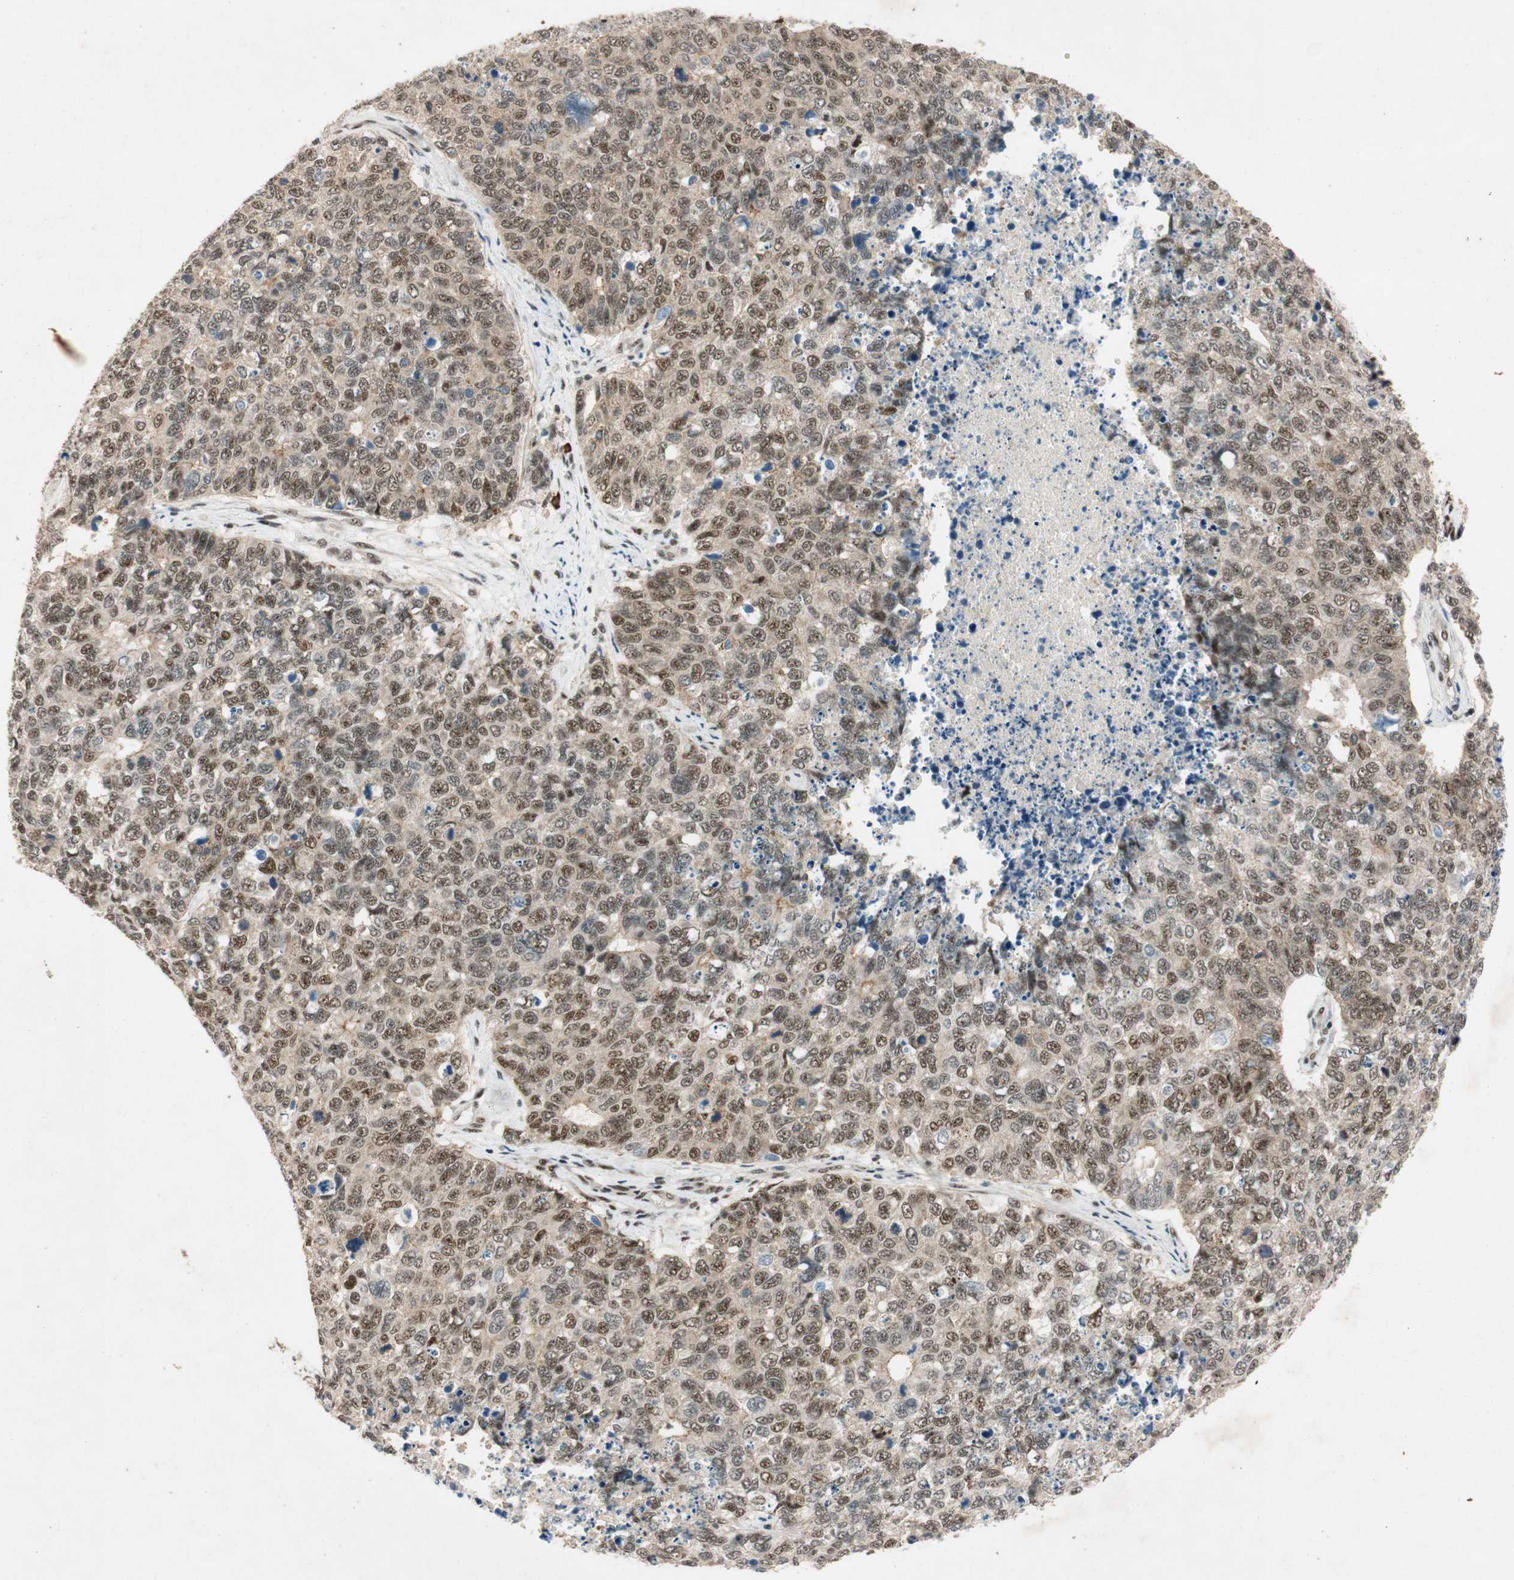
{"staining": {"intensity": "moderate", "quantity": ">75%", "location": "nuclear"}, "tissue": "cervical cancer", "cell_type": "Tumor cells", "image_type": "cancer", "snomed": [{"axis": "morphology", "description": "Squamous cell carcinoma, NOS"}, {"axis": "topography", "description": "Cervix"}], "caption": "Immunohistochemical staining of human cervical squamous cell carcinoma demonstrates medium levels of moderate nuclear protein staining in approximately >75% of tumor cells.", "gene": "NCBP3", "patient": {"sex": "female", "age": 63}}